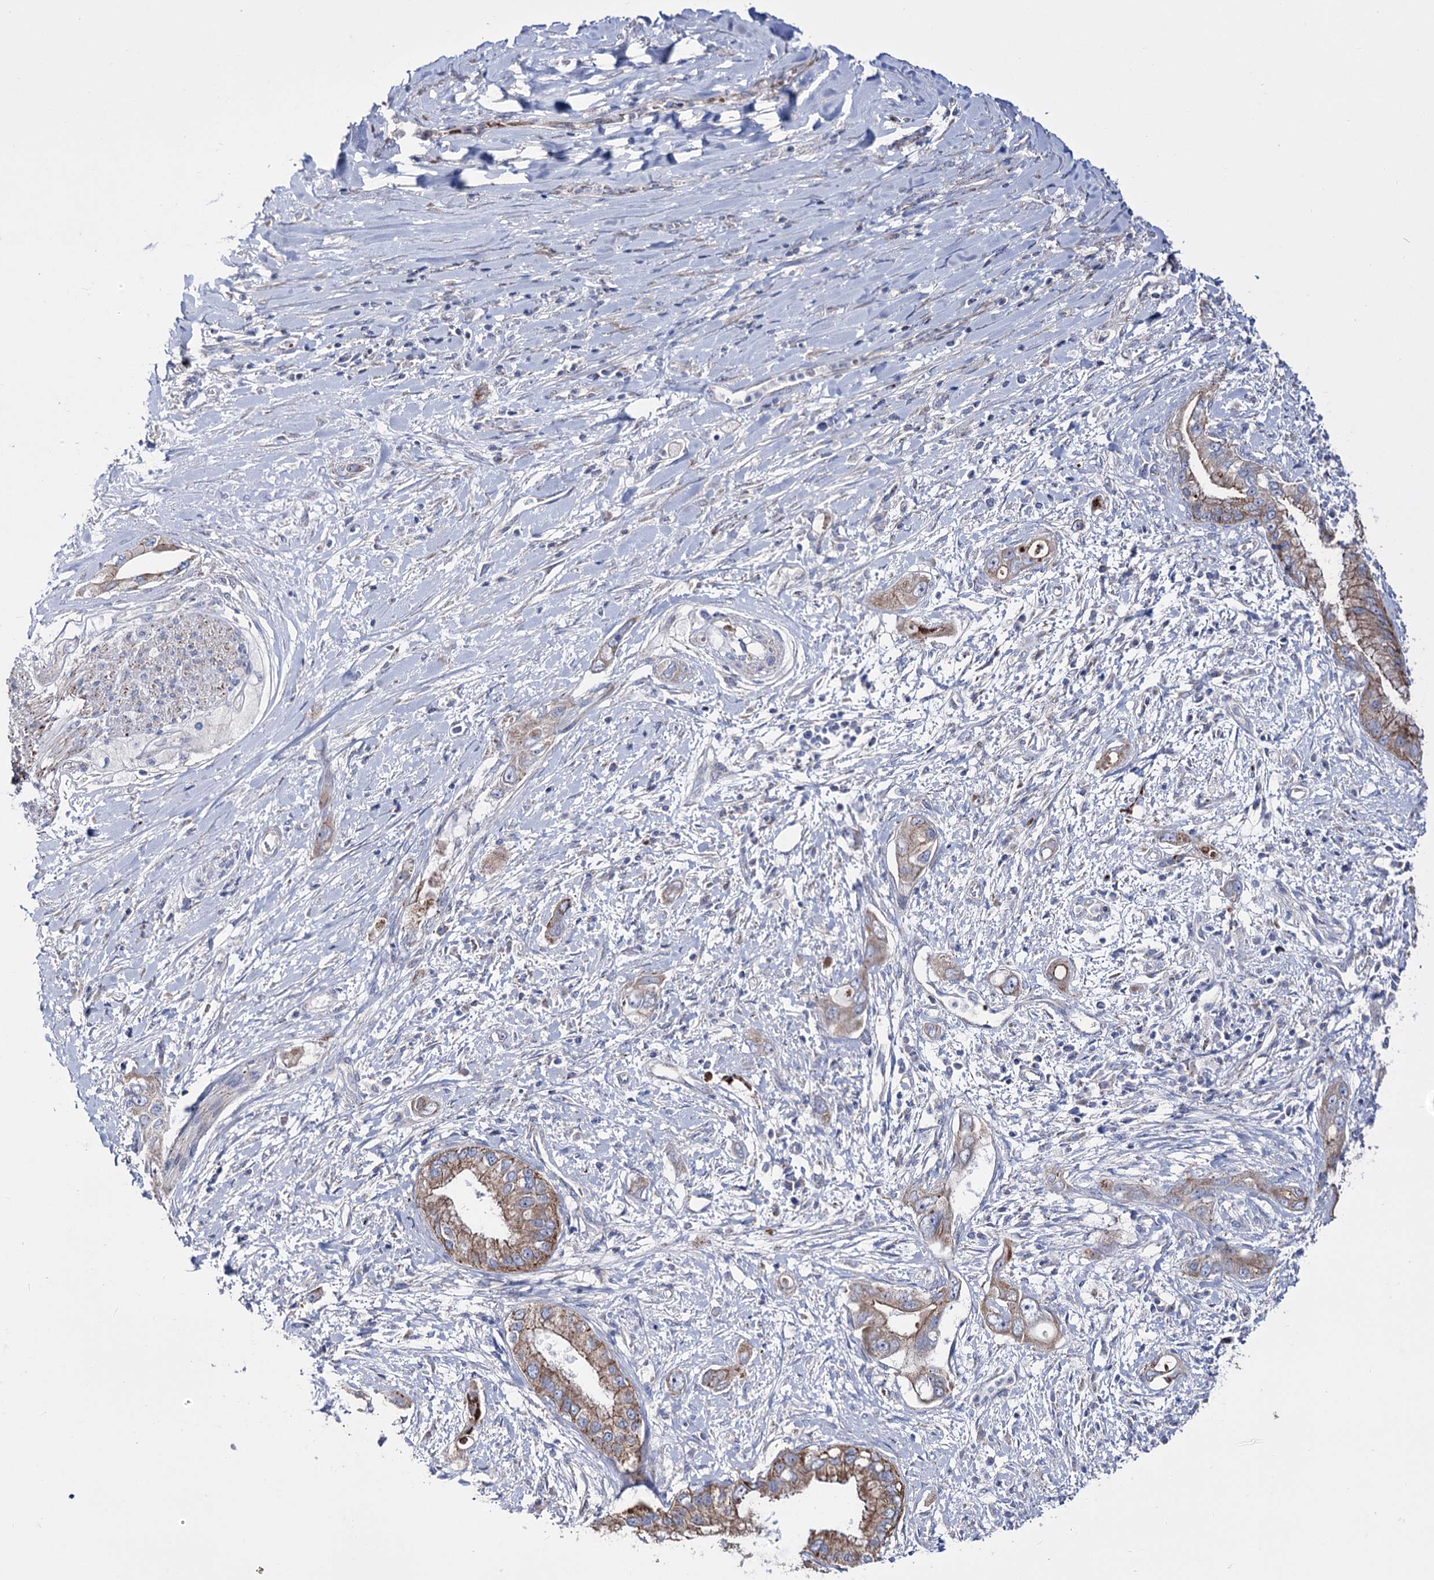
{"staining": {"intensity": "moderate", "quantity": "25%-75%", "location": "cytoplasmic/membranous"}, "tissue": "pancreatic cancer", "cell_type": "Tumor cells", "image_type": "cancer", "snomed": [{"axis": "morphology", "description": "Inflammation, NOS"}, {"axis": "morphology", "description": "Adenocarcinoma, NOS"}, {"axis": "topography", "description": "Pancreas"}], "caption": "Immunohistochemical staining of human pancreatic cancer (adenocarcinoma) reveals medium levels of moderate cytoplasmic/membranous protein expression in about 25%-75% of tumor cells. The protein of interest is shown in brown color, while the nuclei are stained blue.", "gene": "OSBPL5", "patient": {"sex": "female", "age": 56}}